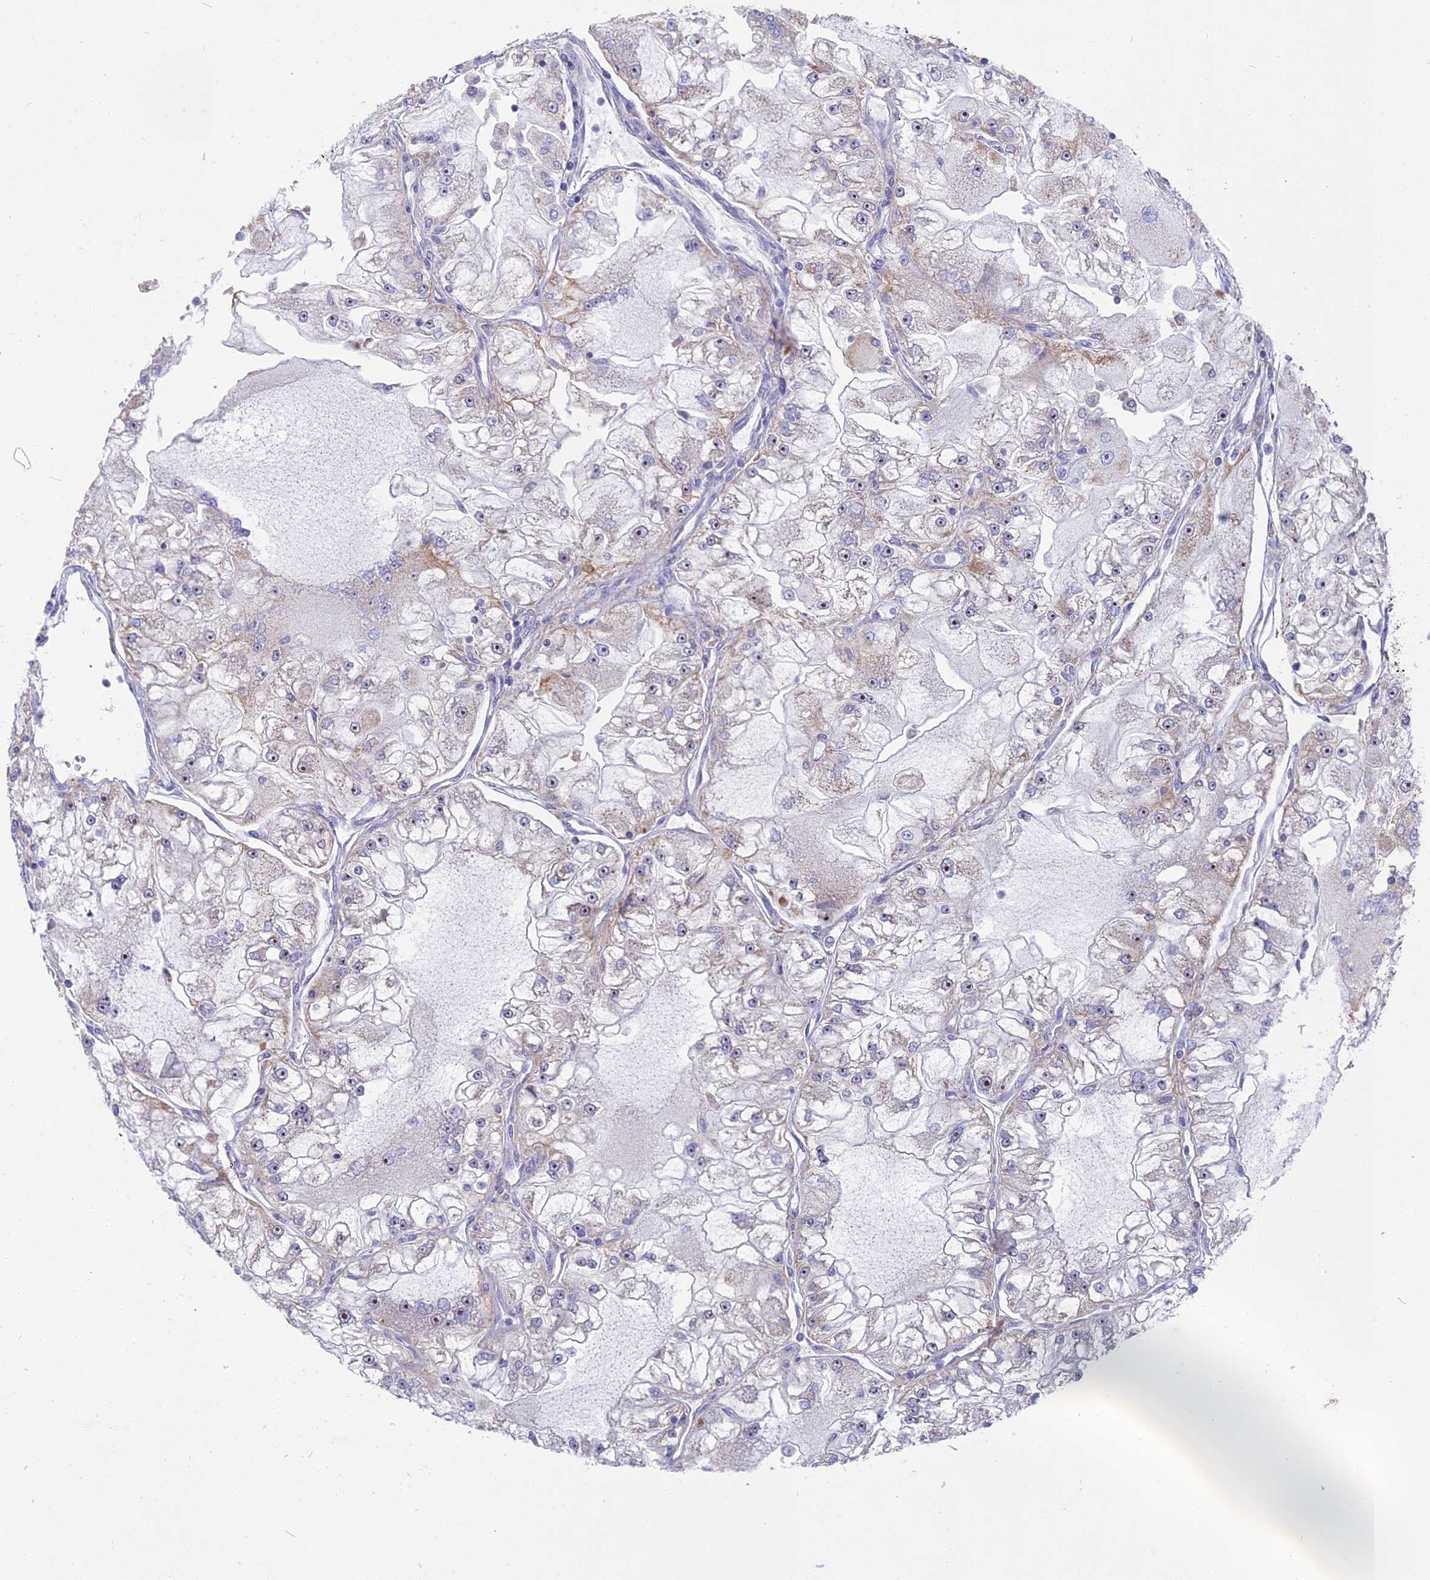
{"staining": {"intensity": "negative", "quantity": "none", "location": "none"}, "tissue": "renal cancer", "cell_type": "Tumor cells", "image_type": "cancer", "snomed": [{"axis": "morphology", "description": "Adenocarcinoma, NOS"}, {"axis": "topography", "description": "Kidney"}], "caption": "High power microscopy histopathology image of an IHC photomicrograph of renal adenocarcinoma, revealing no significant expression in tumor cells.", "gene": "DTWD1", "patient": {"sex": "female", "age": 72}}